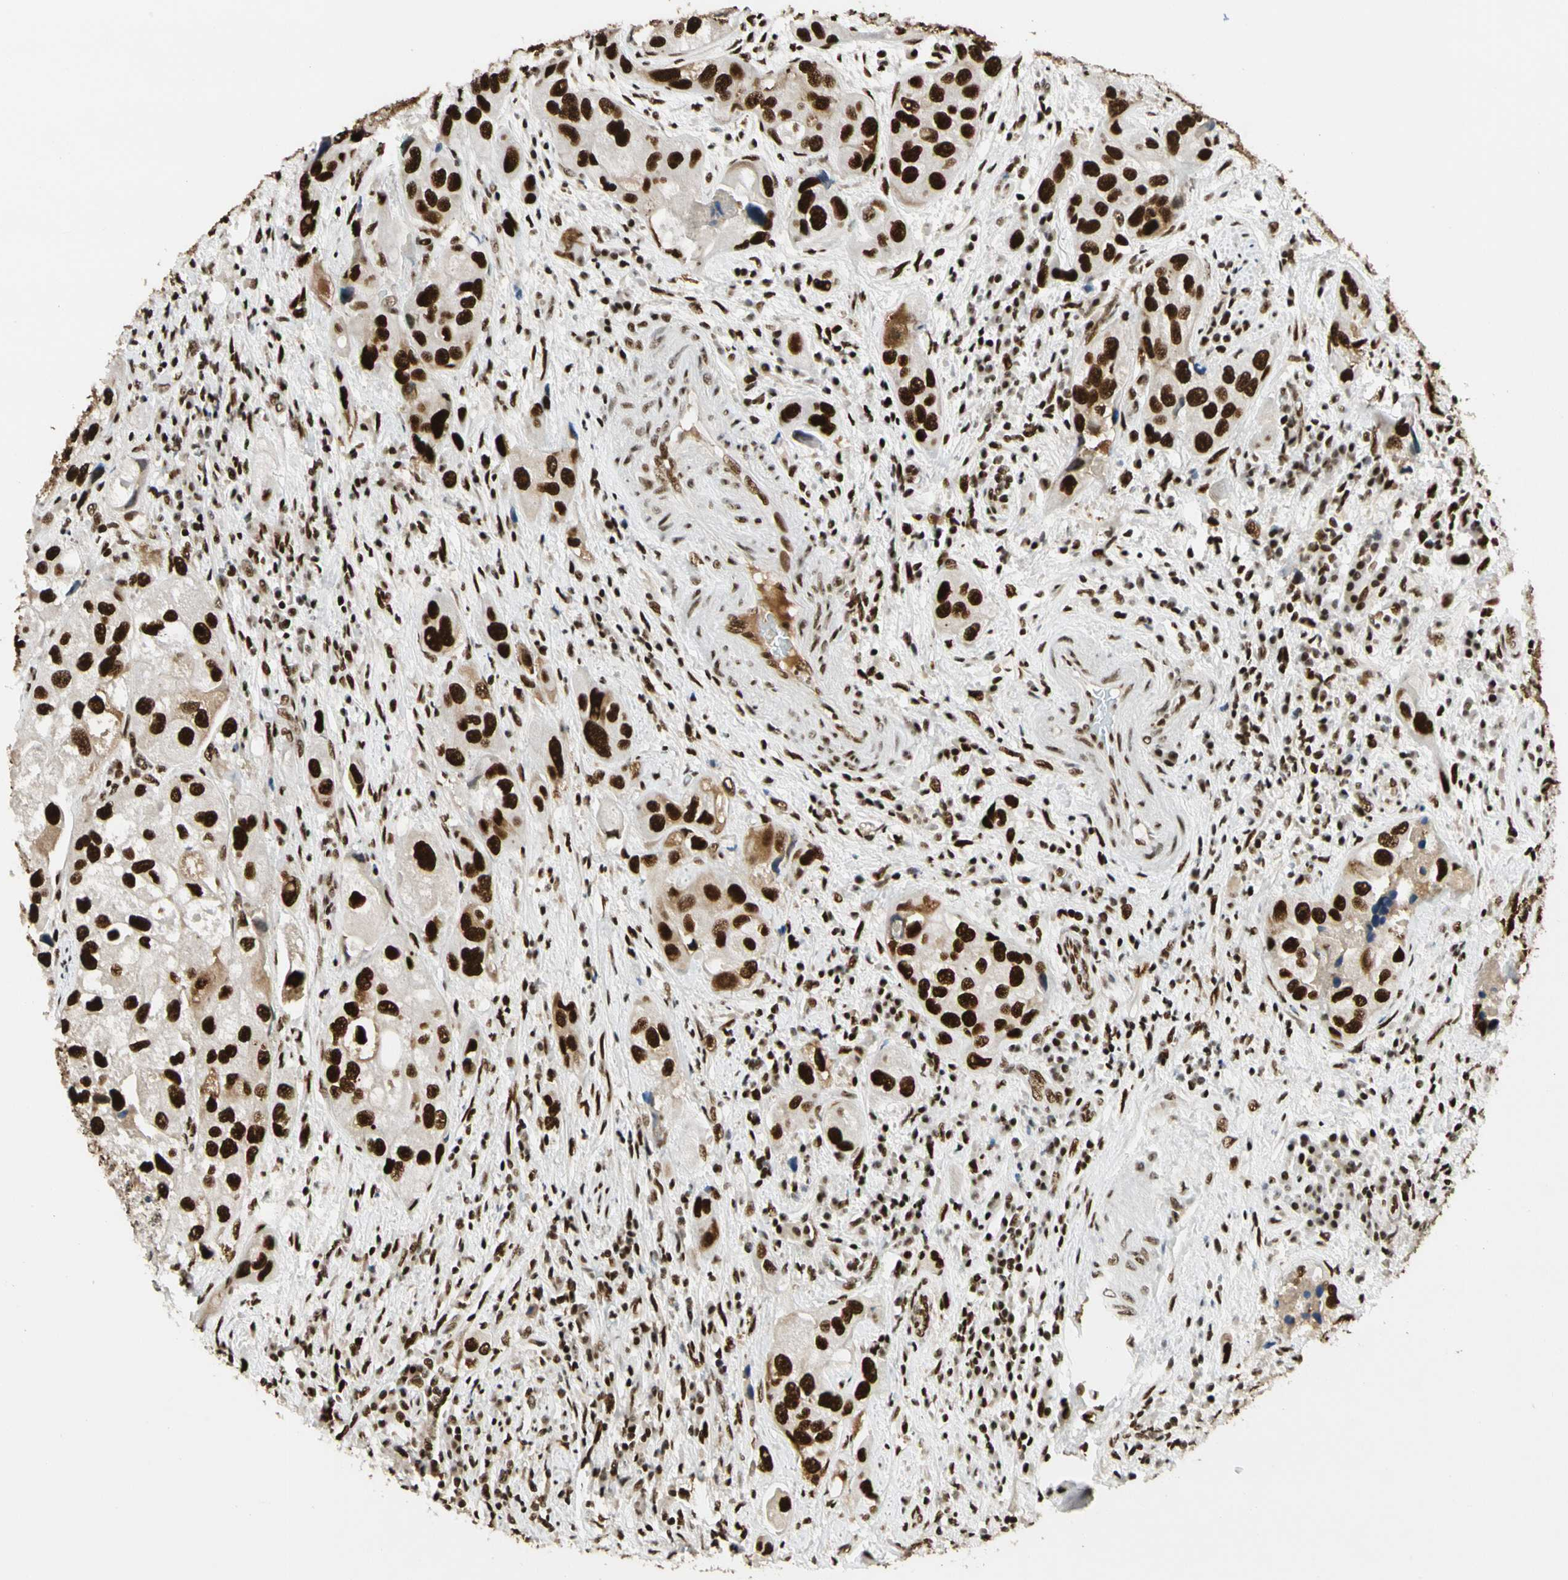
{"staining": {"intensity": "strong", "quantity": ">75%", "location": "nuclear"}, "tissue": "urothelial cancer", "cell_type": "Tumor cells", "image_type": "cancer", "snomed": [{"axis": "morphology", "description": "Urothelial carcinoma, High grade"}, {"axis": "topography", "description": "Urinary bladder"}], "caption": "The micrograph demonstrates immunohistochemical staining of urothelial carcinoma (high-grade). There is strong nuclear staining is identified in about >75% of tumor cells. (brown staining indicates protein expression, while blue staining denotes nuclei).", "gene": "CDK12", "patient": {"sex": "female", "age": 64}}